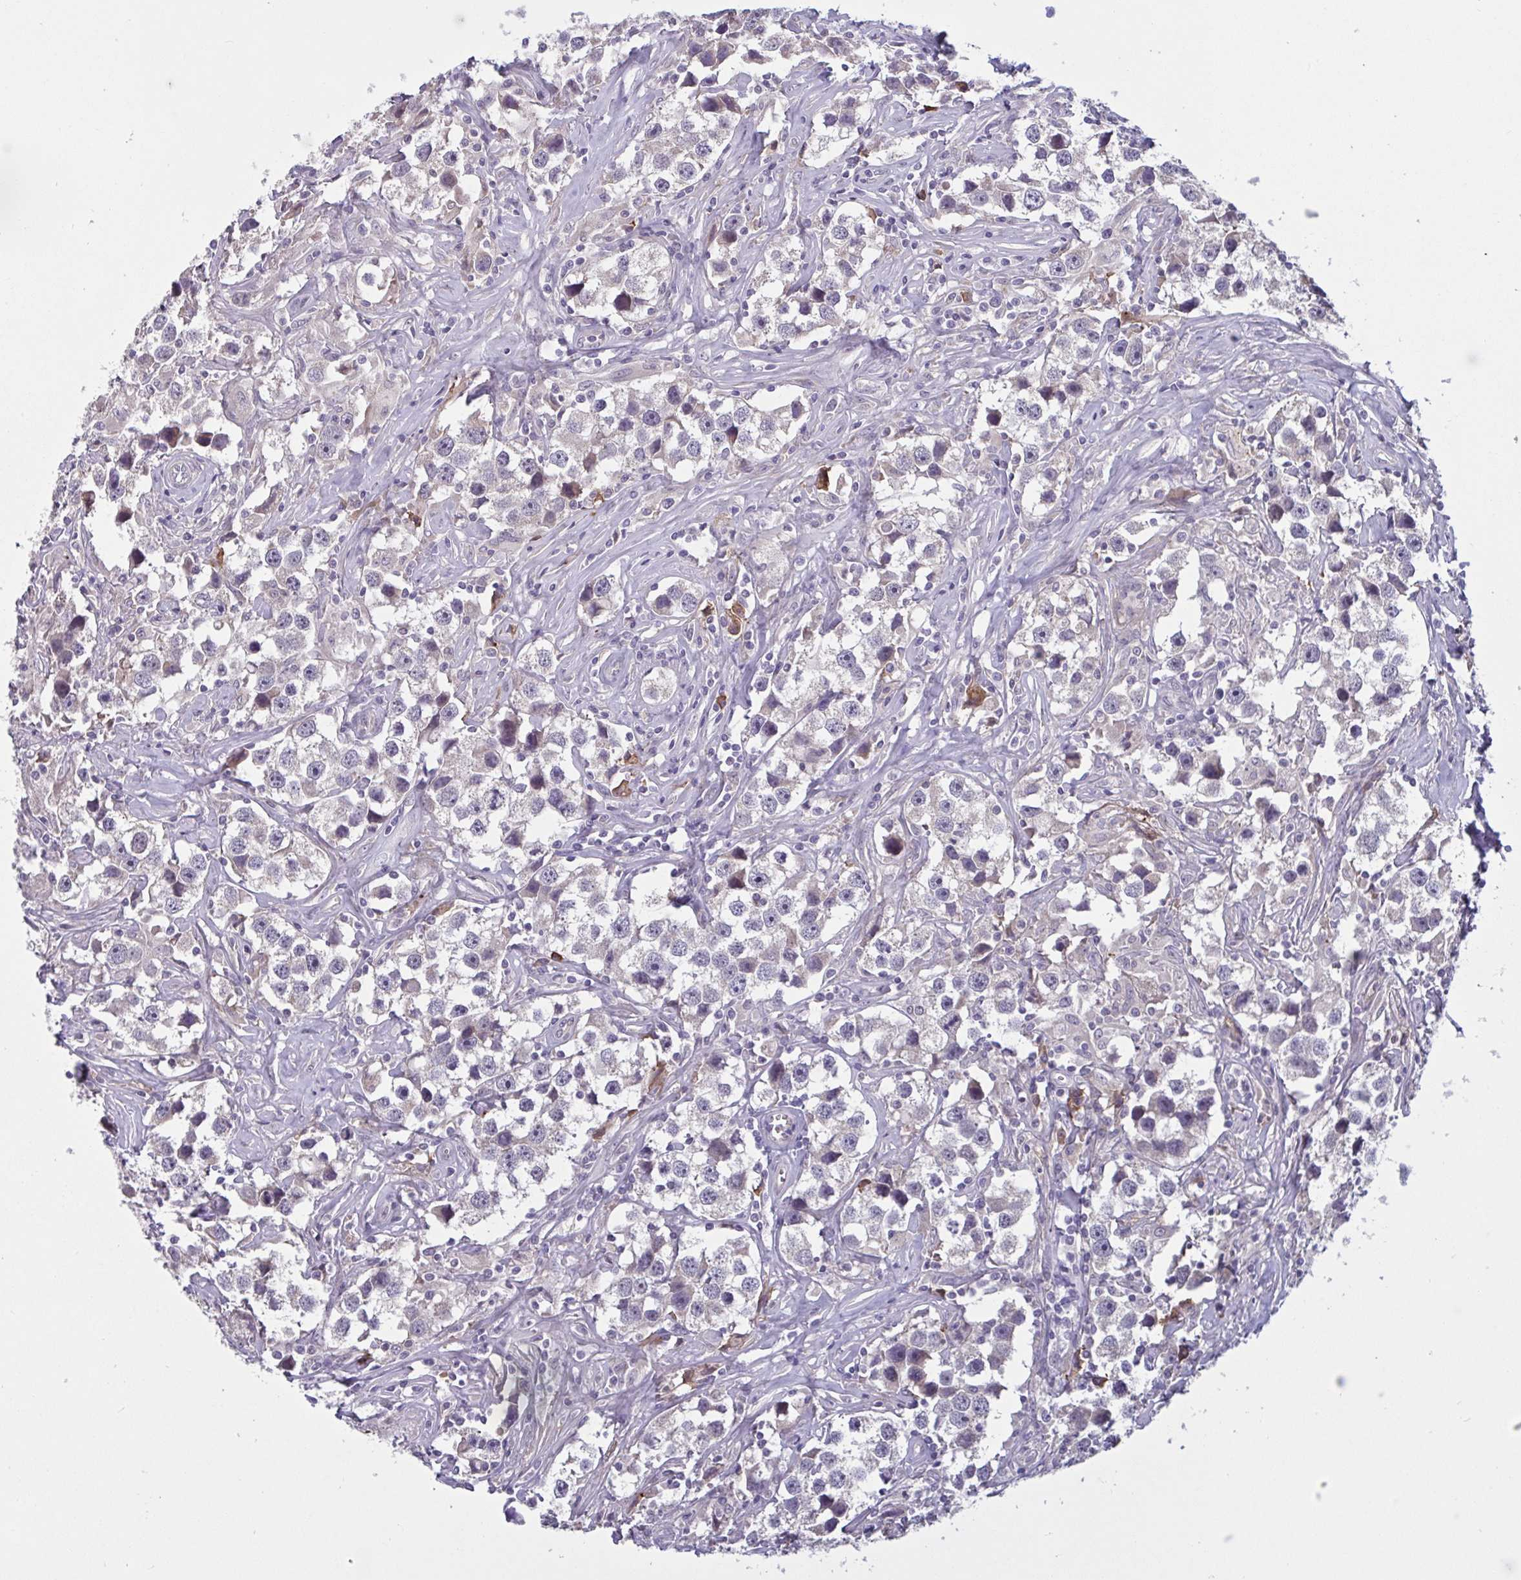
{"staining": {"intensity": "negative", "quantity": "none", "location": "none"}, "tissue": "testis cancer", "cell_type": "Tumor cells", "image_type": "cancer", "snomed": [{"axis": "morphology", "description": "Seminoma, NOS"}, {"axis": "topography", "description": "Testis"}], "caption": "There is no significant staining in tumor cells of seminoma (testis).", "gene": "CD1E", "patient": {"sex": "male", "age": 49}}